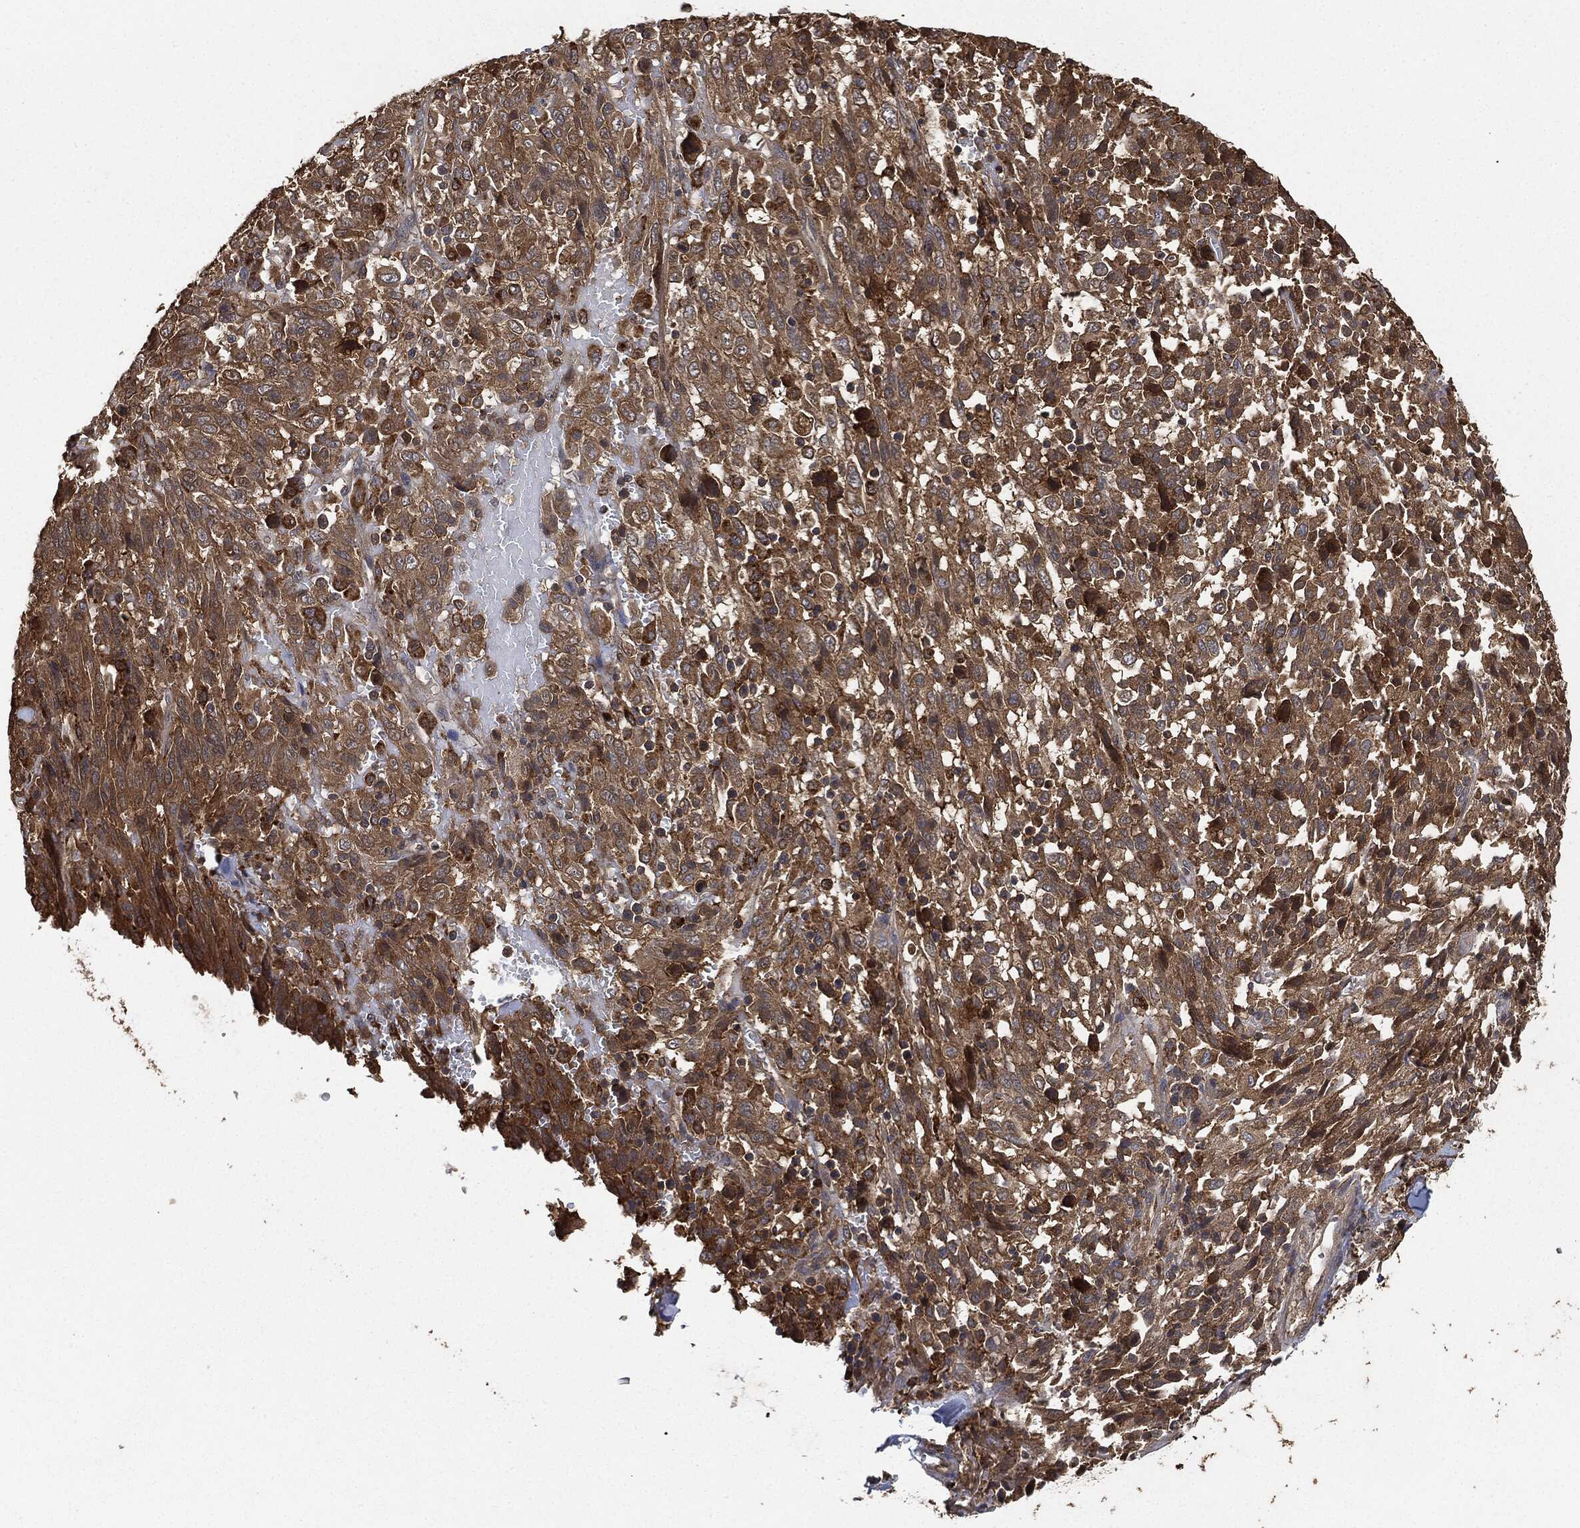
{"staining": {"intensity": "strong", "quantity": ">75%", "location": "cytoplasmic/membranous"}, "tissue": "melanoma", "cell_type": "Tumor cells", "image_type": "cancer", "snomed": [{"axis": "morphology", "description": "Malignant melanoma, NOS"}, {"axis": "topography", "description": "Skin"}], "caption": "Immunohistochemistry (IHC) micrograph of melanoma stained for a protein (brown), which shows high levels of strong cytoplasmic/membranous expression in about >75% of tumor cells.", "gene": "BRAF", "patient": {"sex": "female", "age": 91}}